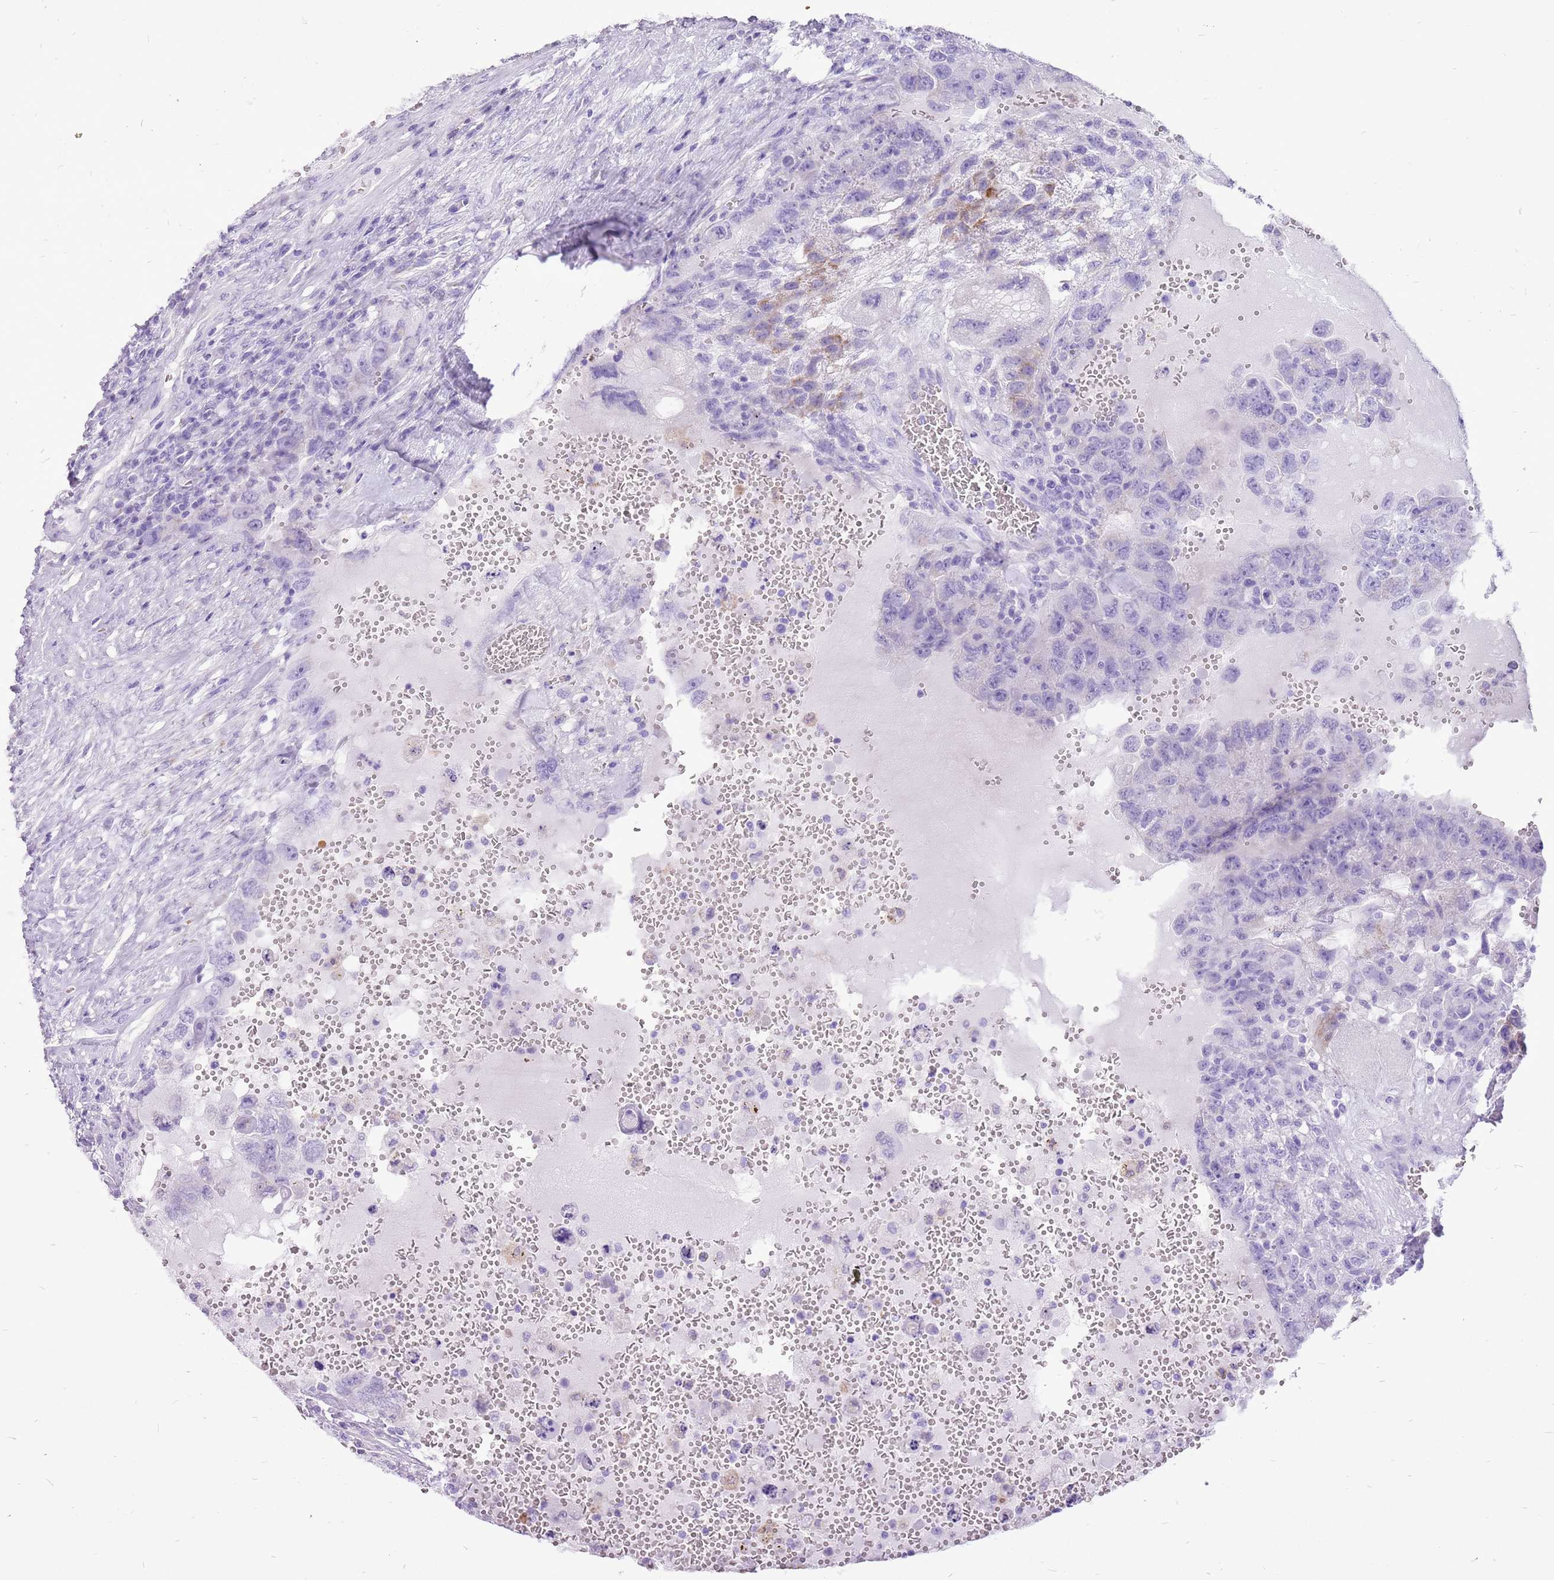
{"staining": {"intensity": "negative", "quantity": "none", "location": "none"}, "tissue": "testis cancer", "cell_type": "Tumor cells", "image_type": "cancer", "snomed": [{"axis": "morphology", "description": "Carcinoma, Embryonal, NOS"}, {"axis": "topography", "description": "Testis"}], "caption": "IHC of testis embryonal carcinoma exhibits no expression in tumor cells.", "gene": "ACSS3", "patient": {"sex": "male", "age": 26}}